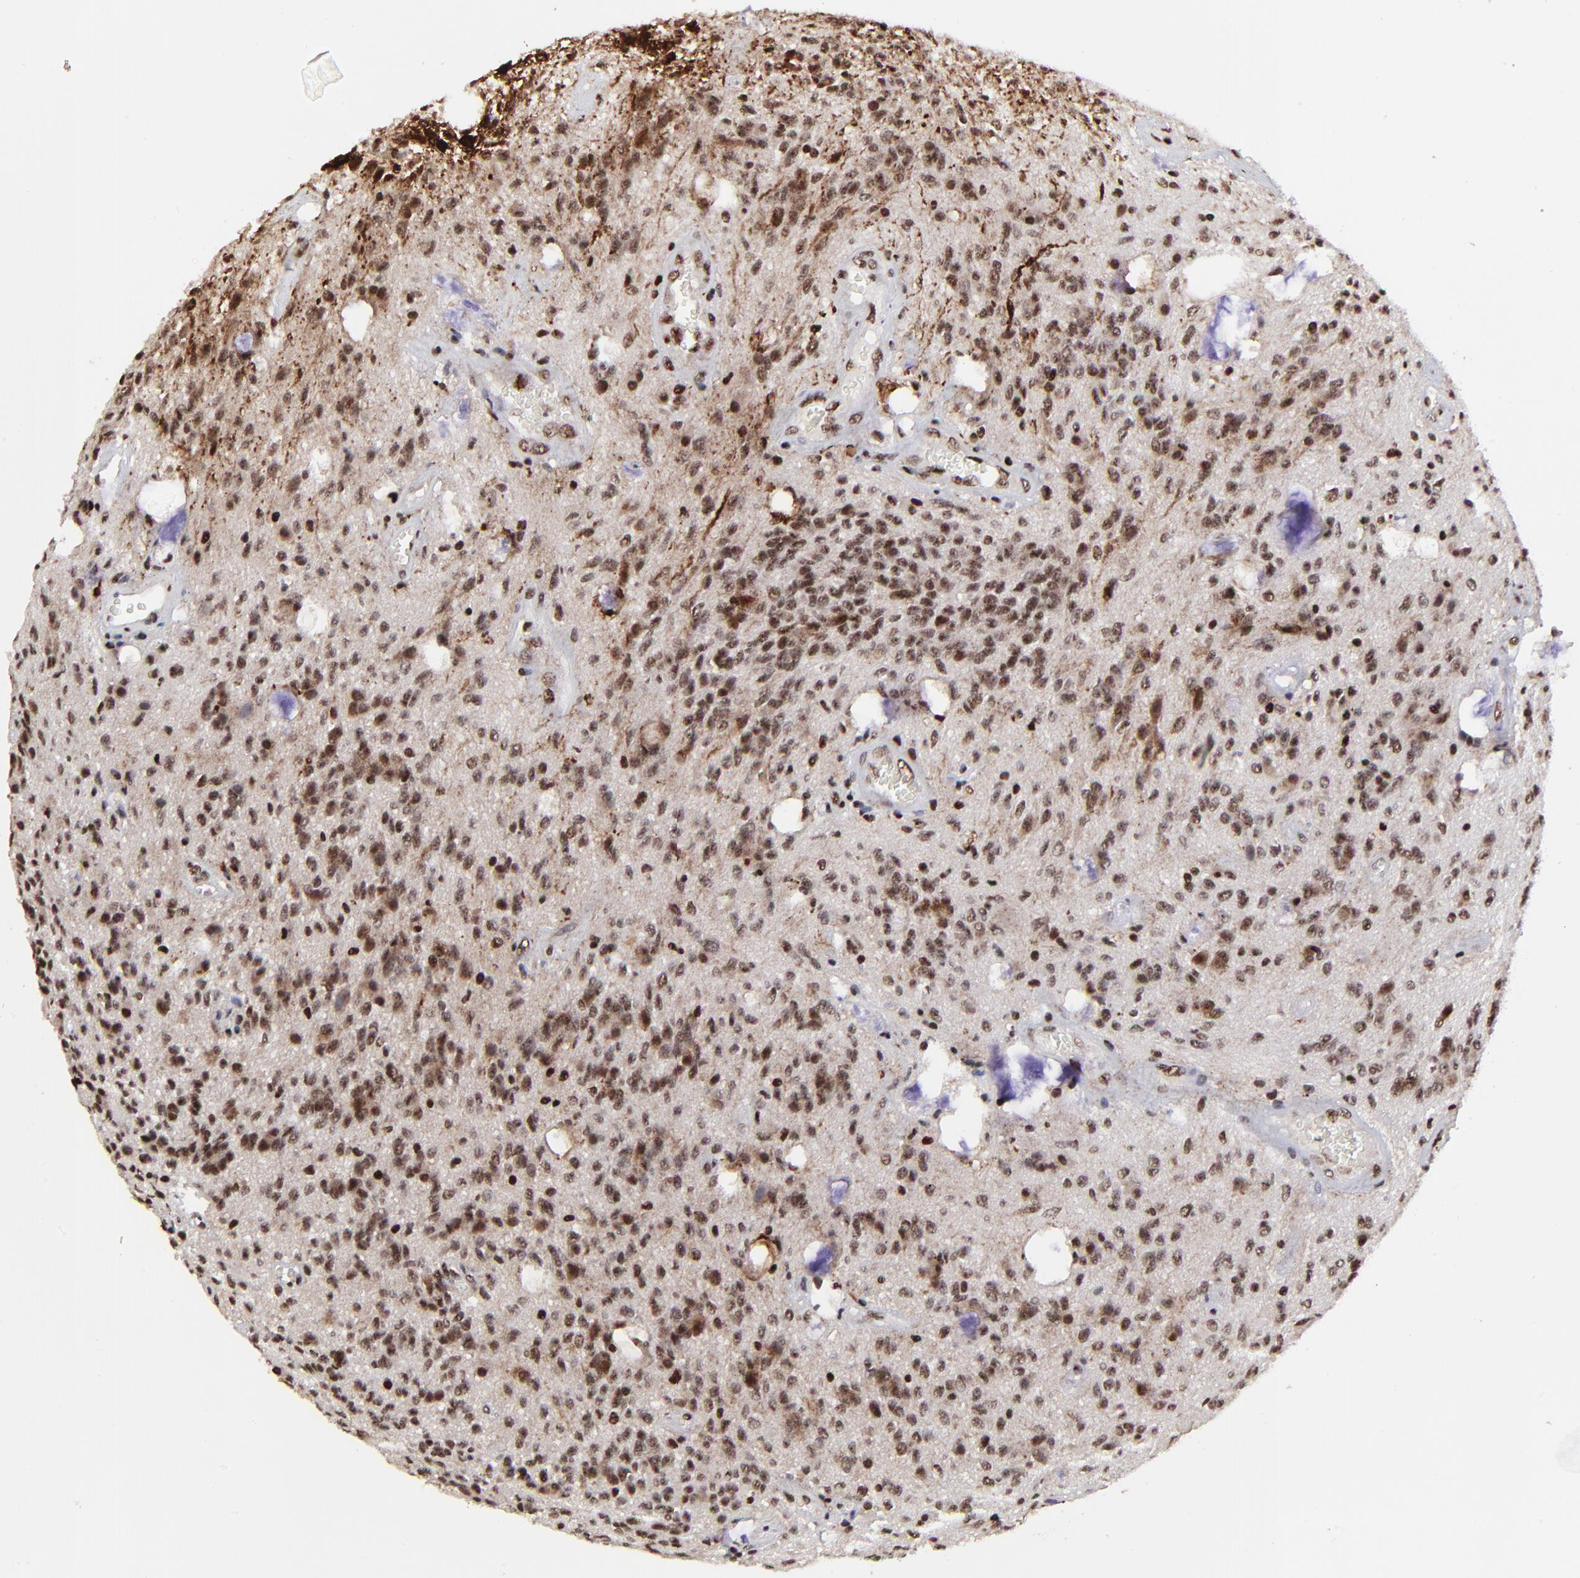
{"staining": {"intensity": "moderate", "quantity": ">75%", "location": "nuclear"}, "tissue": "glioma", "cell_type": "Tumor cells", "image_type": "cancer", "snomed": [{"axis": "morphology", "description": "Glioma, malignant, Low grade"}, {"axis": "topography", "description": "Brain"}], "caption": "Protein staining of glioma tissue reveals moderate nuclear staining in about >75% of tumor cells.", "gene": "RBM22", "patient": {"sex": "female", "age": 15}}